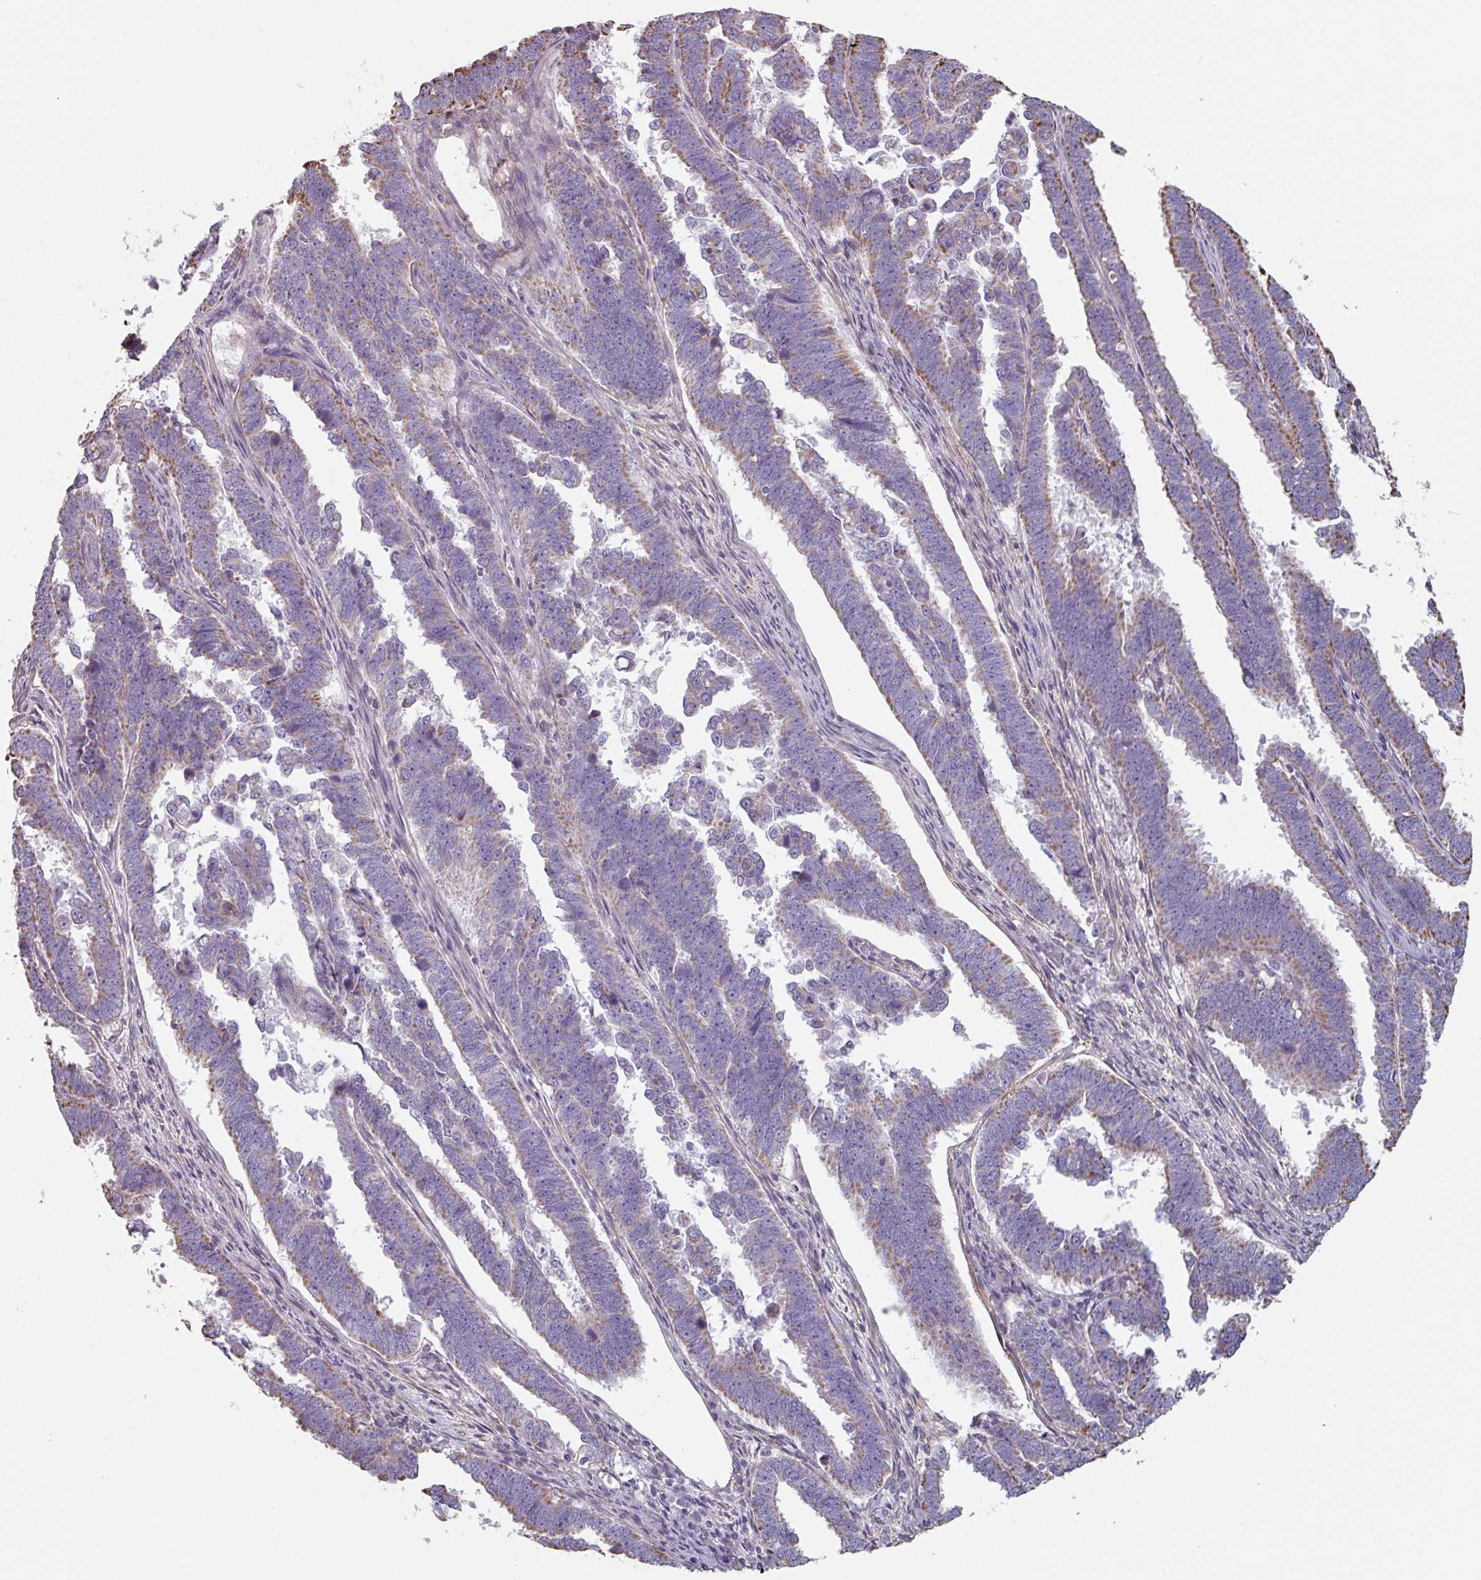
{"staining": {"intensity": "weak", "quantity": "25%-75%", "location": "cytoplasmic/membranous"}, "tissue": "endometrial cancer", "cell_type": "Tumor cells", "image_type": "cancer", "snomed": [{"axis": "morphology", "description": "Adenocarcinoma, NOS"}, {"axis": "topography", "description": "Endometrium"}], "caption": "Tumor cells show low levels of weak cytoplasmic/membranous staining in about 25%-75% of cells in endometrial cancer (adenocarcinoma). The staining is performed using DAB (3,3'-diaminobenzidine) brown chromogen to label protein expression. The nuclei are counter-stained blue using hematoxylin.", "gene": "GSTA4", "patient": {"sex": "female", "age": 75}}